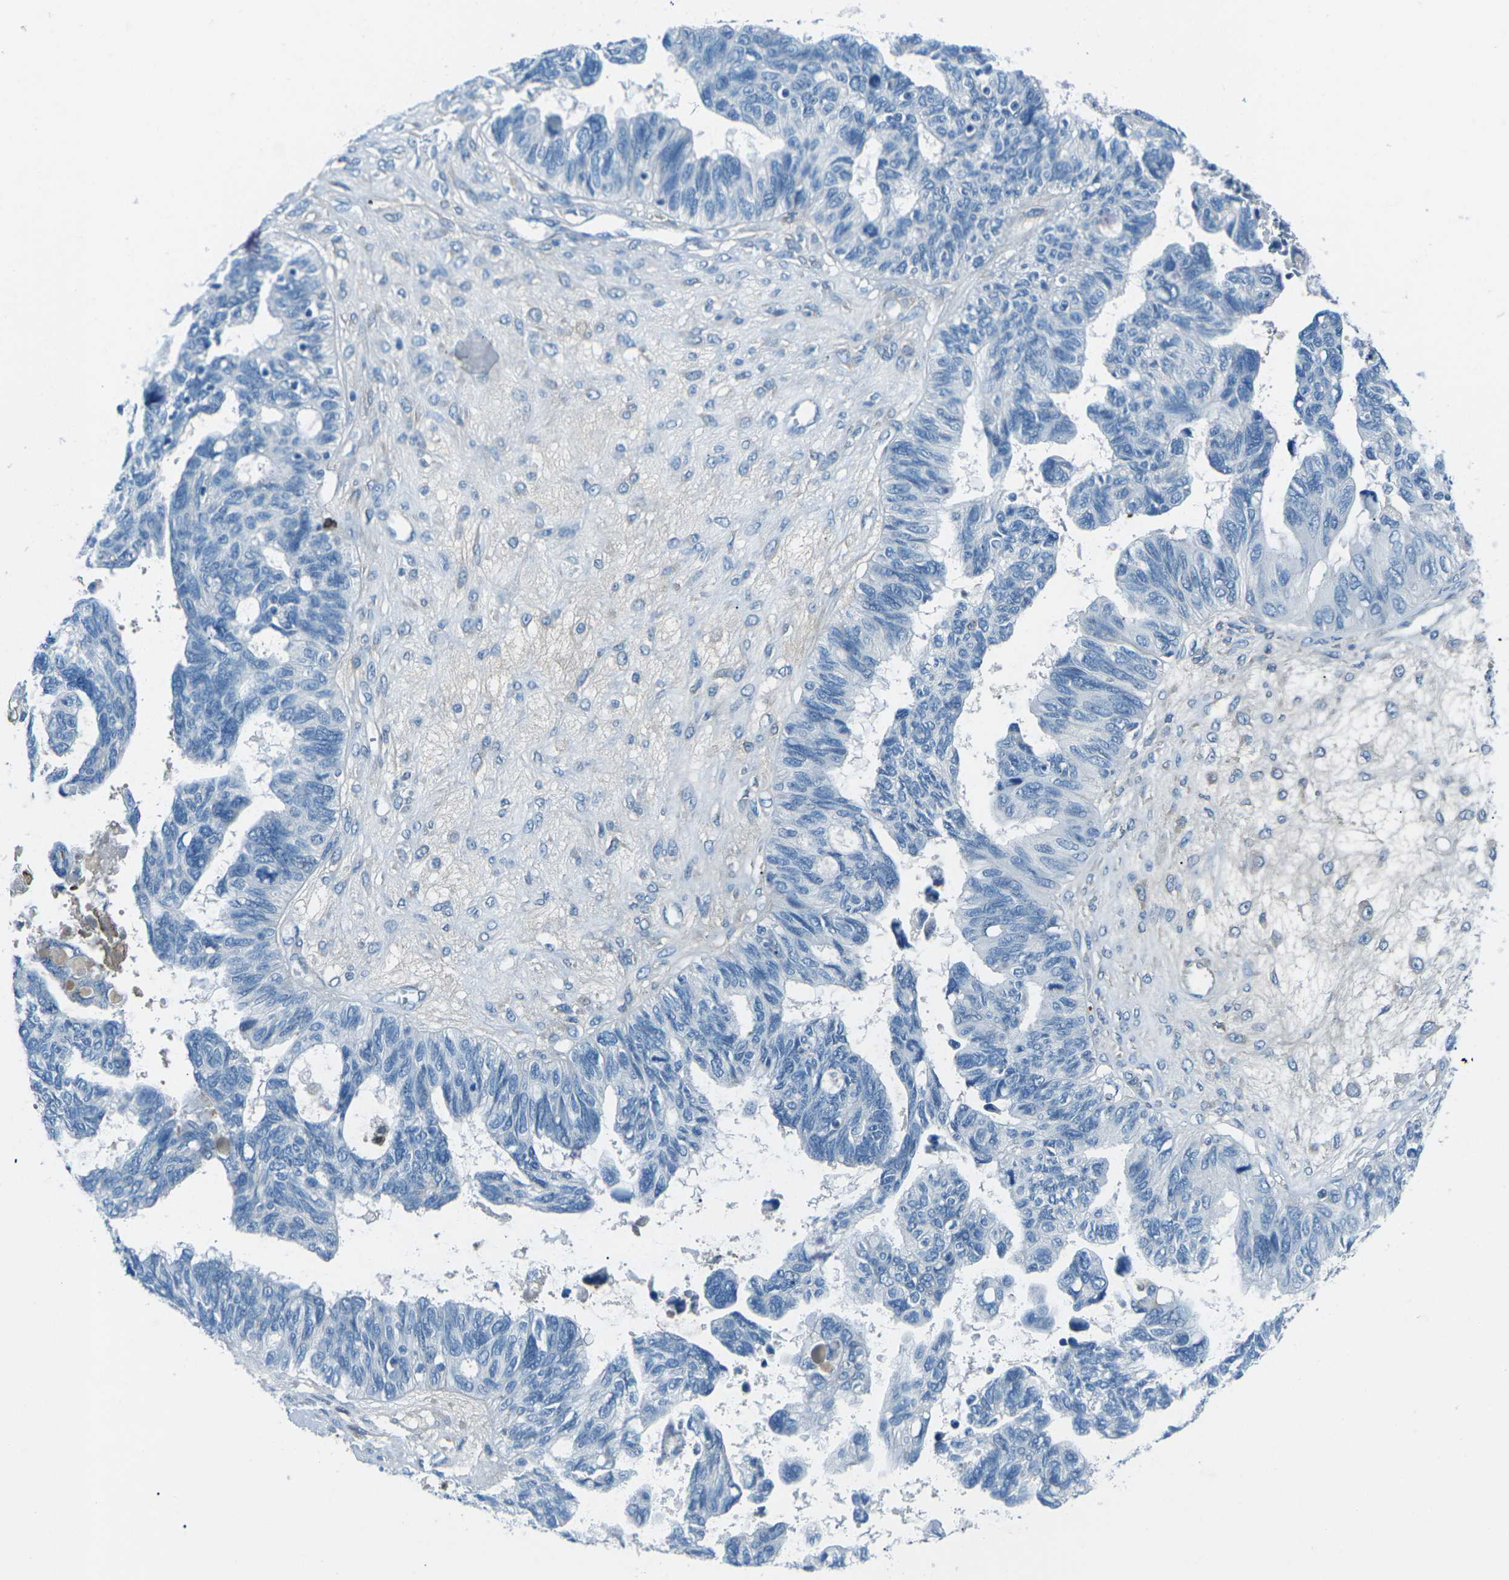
{"staining": {"intensity": "negative", "quantity": "none", "location": "none"}, "tissue": "ovarian cancer", "cell_type": "Tumor cells", "image_type": "cancer", "snomed": [{"axis": "morphology", "description": "Cystadenocarcinoma, serous, NOS"}, {"axis": "topography", "description": "Ovary"}], "caption": "Ovarian cancer was stained to show a protein in brown. There is no significant positivity in tumor cells. (DAB IHC visualized using brightfield microscopy, high magnification).", "gene": "FCN1", "patient": {"sex": "female", "age": 79}}